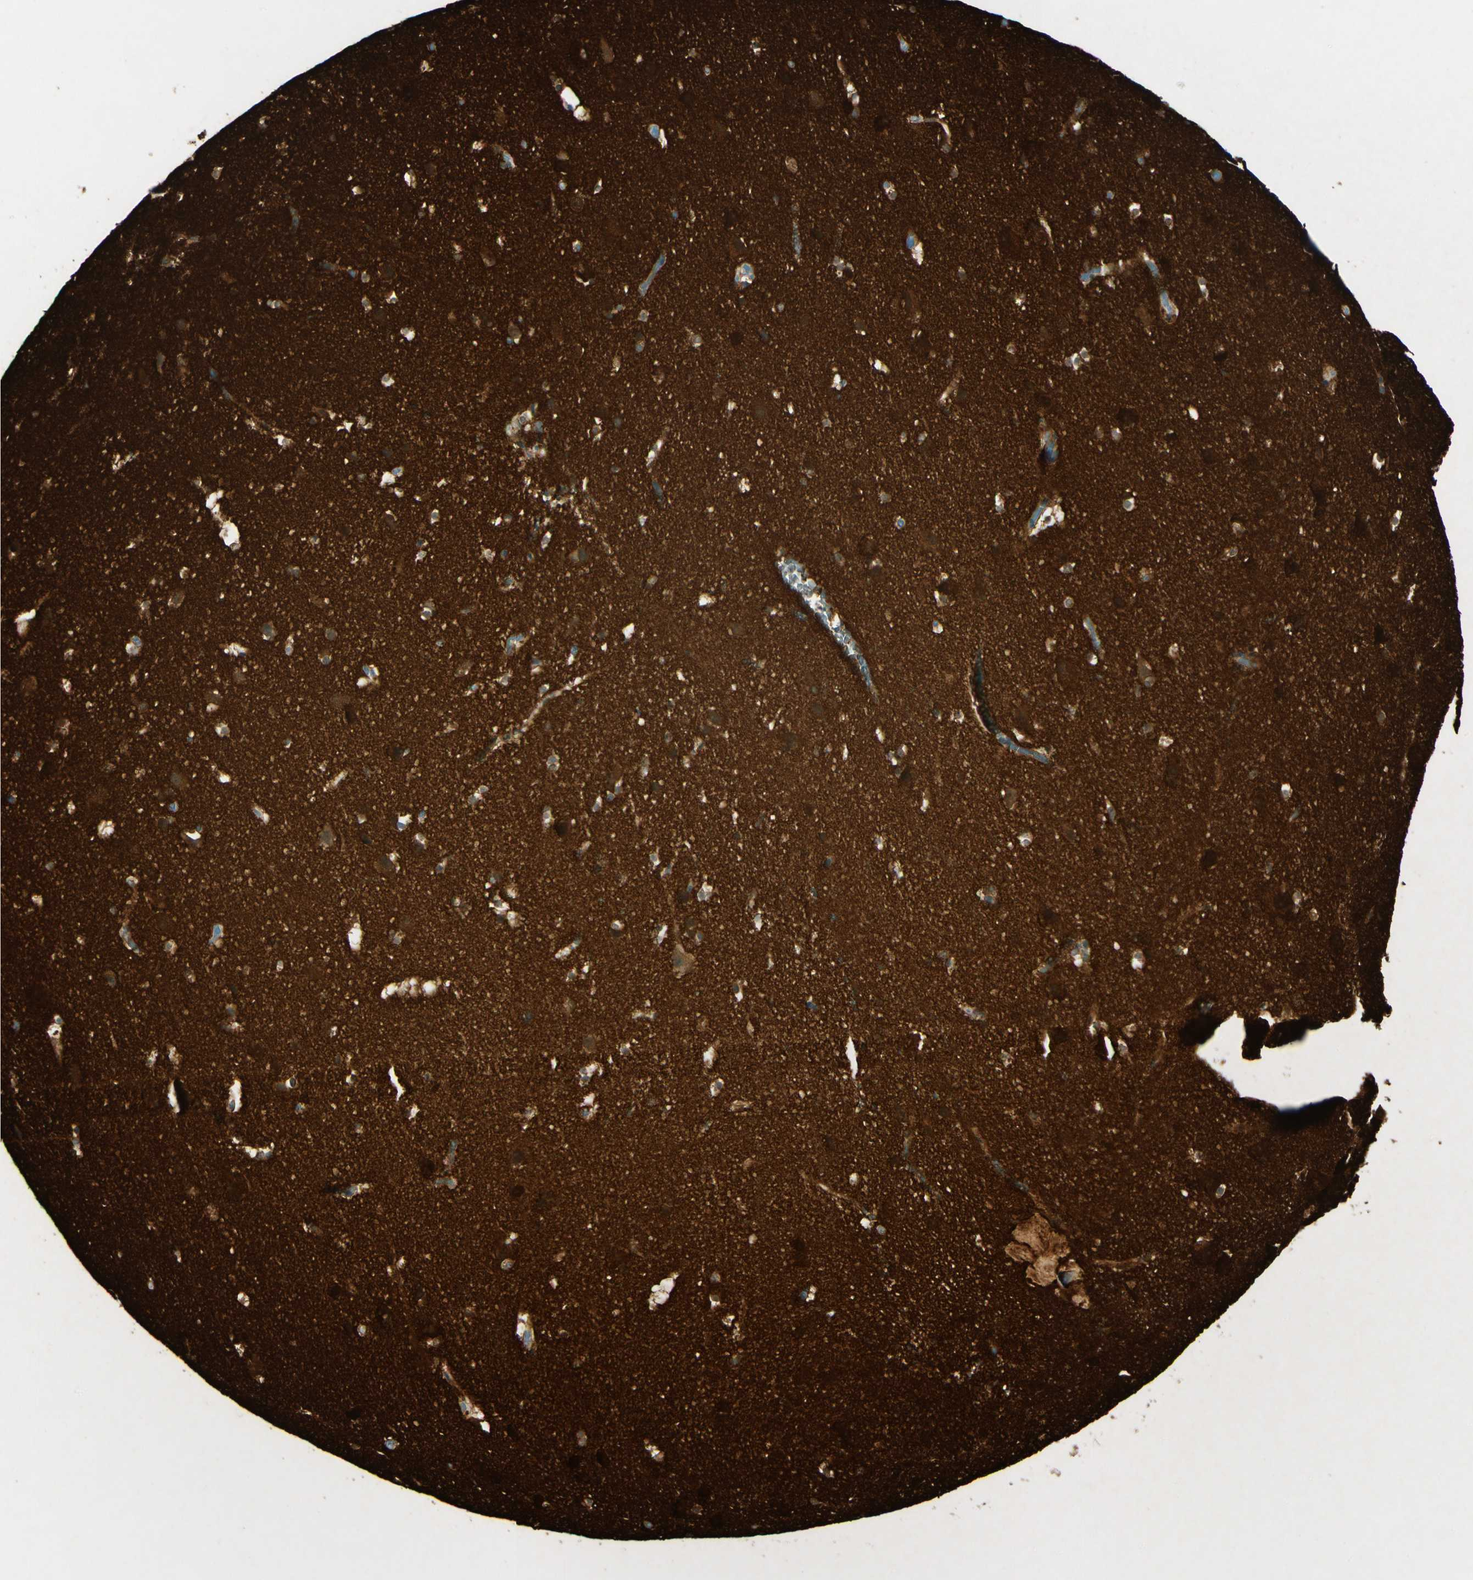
{"staining": {"intensity": "negative", "quantity": "none", "location": "none"}, "tissue": "cerebral cortex", "cell_type": "Endothelial cells", "image_type": "normal", "snomed": [{"axis": "morphology", "description": "Normal tissue, NOS"}, {"axis": "topography", "description": "Cerebral cortex"}], "caption": "Immunohistochemistry of benign cerebral cortex reveals no positivity in endothelial cells.", "gene": "AMPH", "patient": {"sex": "male", "age": 45}}